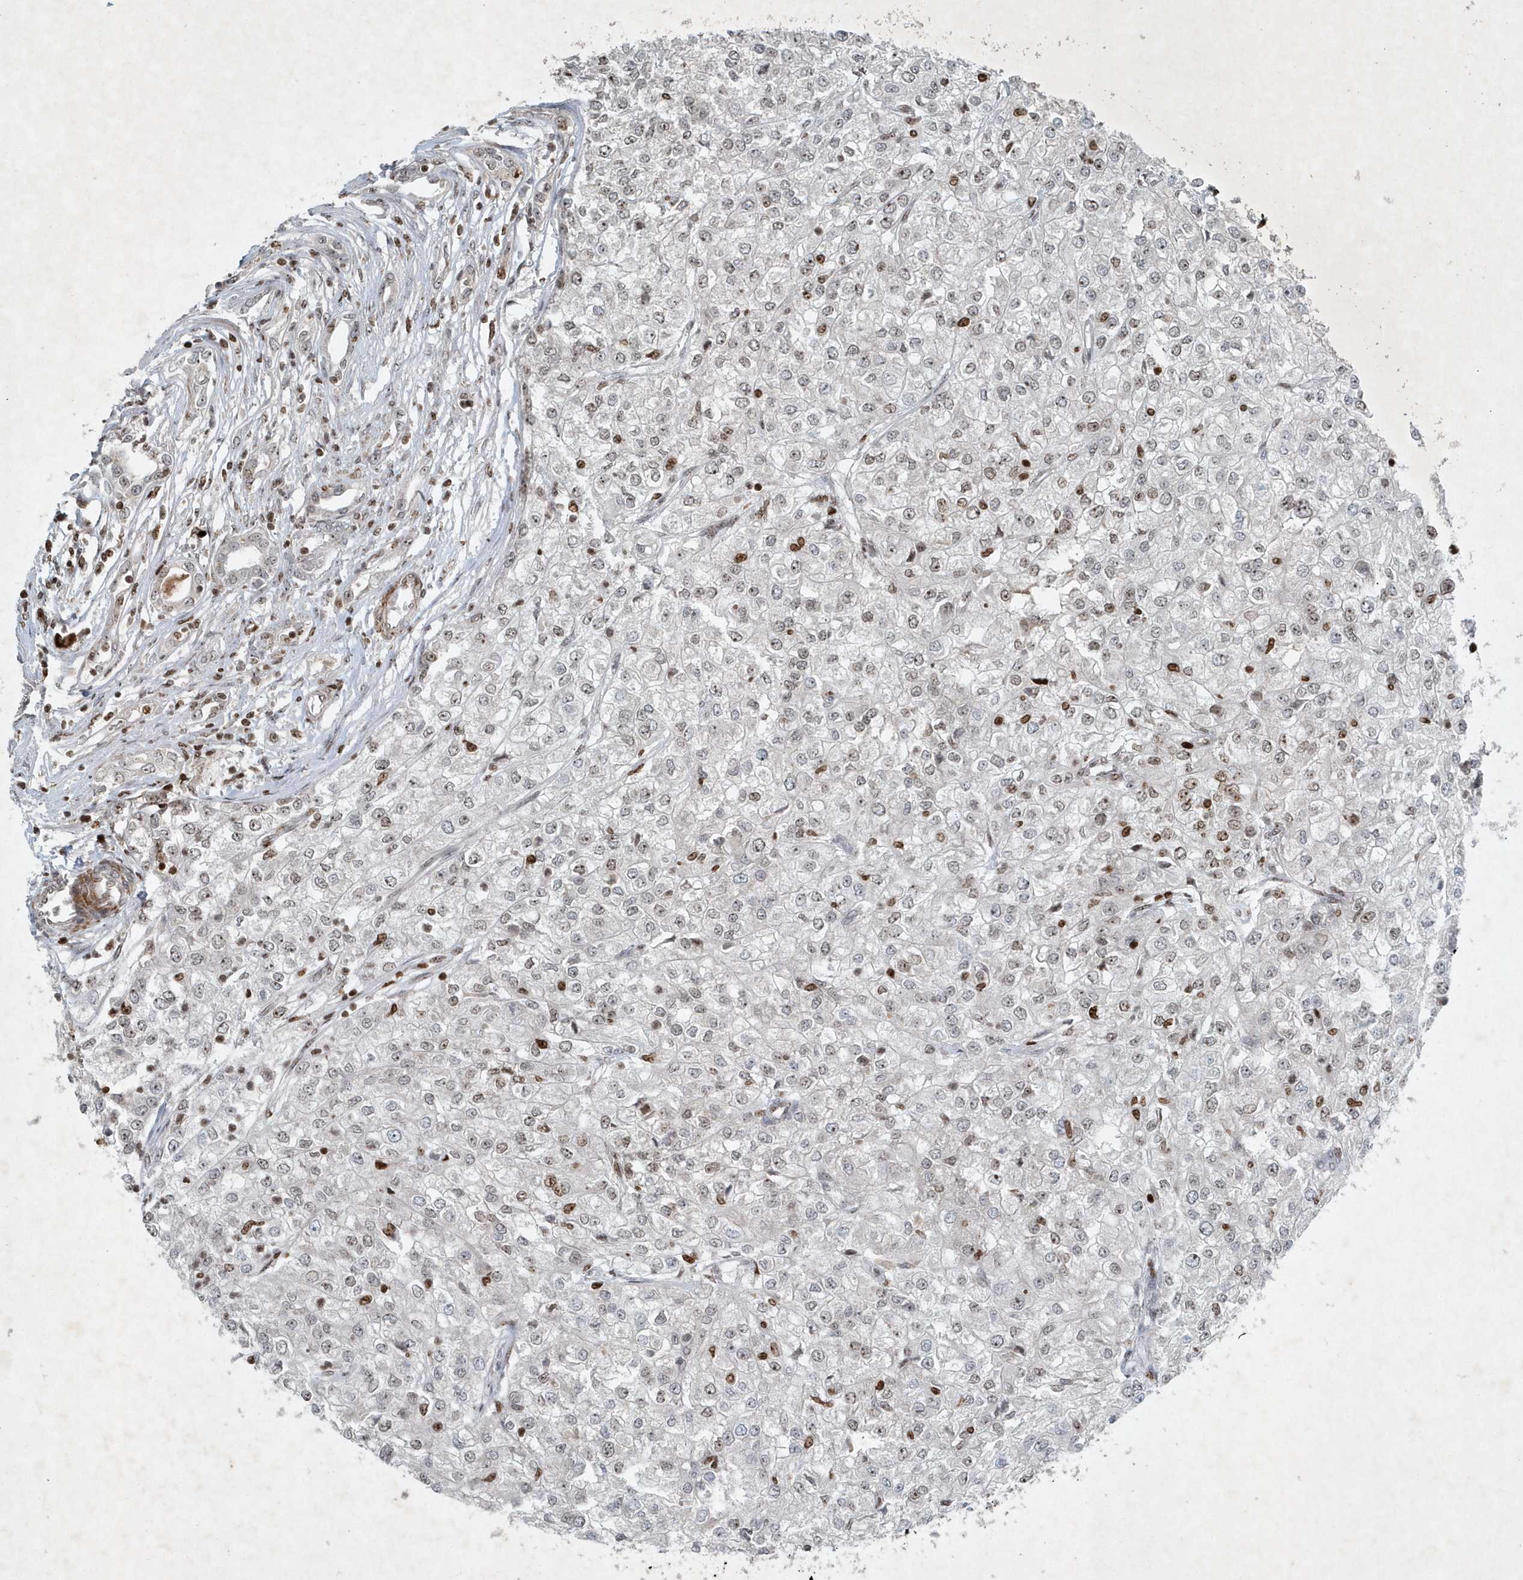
{"staining": {"intensity": "moderate", "quantity": ">75%", "location": "nuclear"}, "tissue": "renal cancer", "cell_type": "Tumor cells", "image_type": "cancer", "snomed": [{"axis": "morphology", "description": "Adenocarcinoma, NOS"}, {"axis": "topography", "description": "Kidney"}], "caption": "Immunohistochemical staining of renal cancer exhibits medium levels of moderate nuclear protein expression in about >75% of tumor cells.", "gene": "QTRT2", "patient": {"sex": "female", "age": 54}}